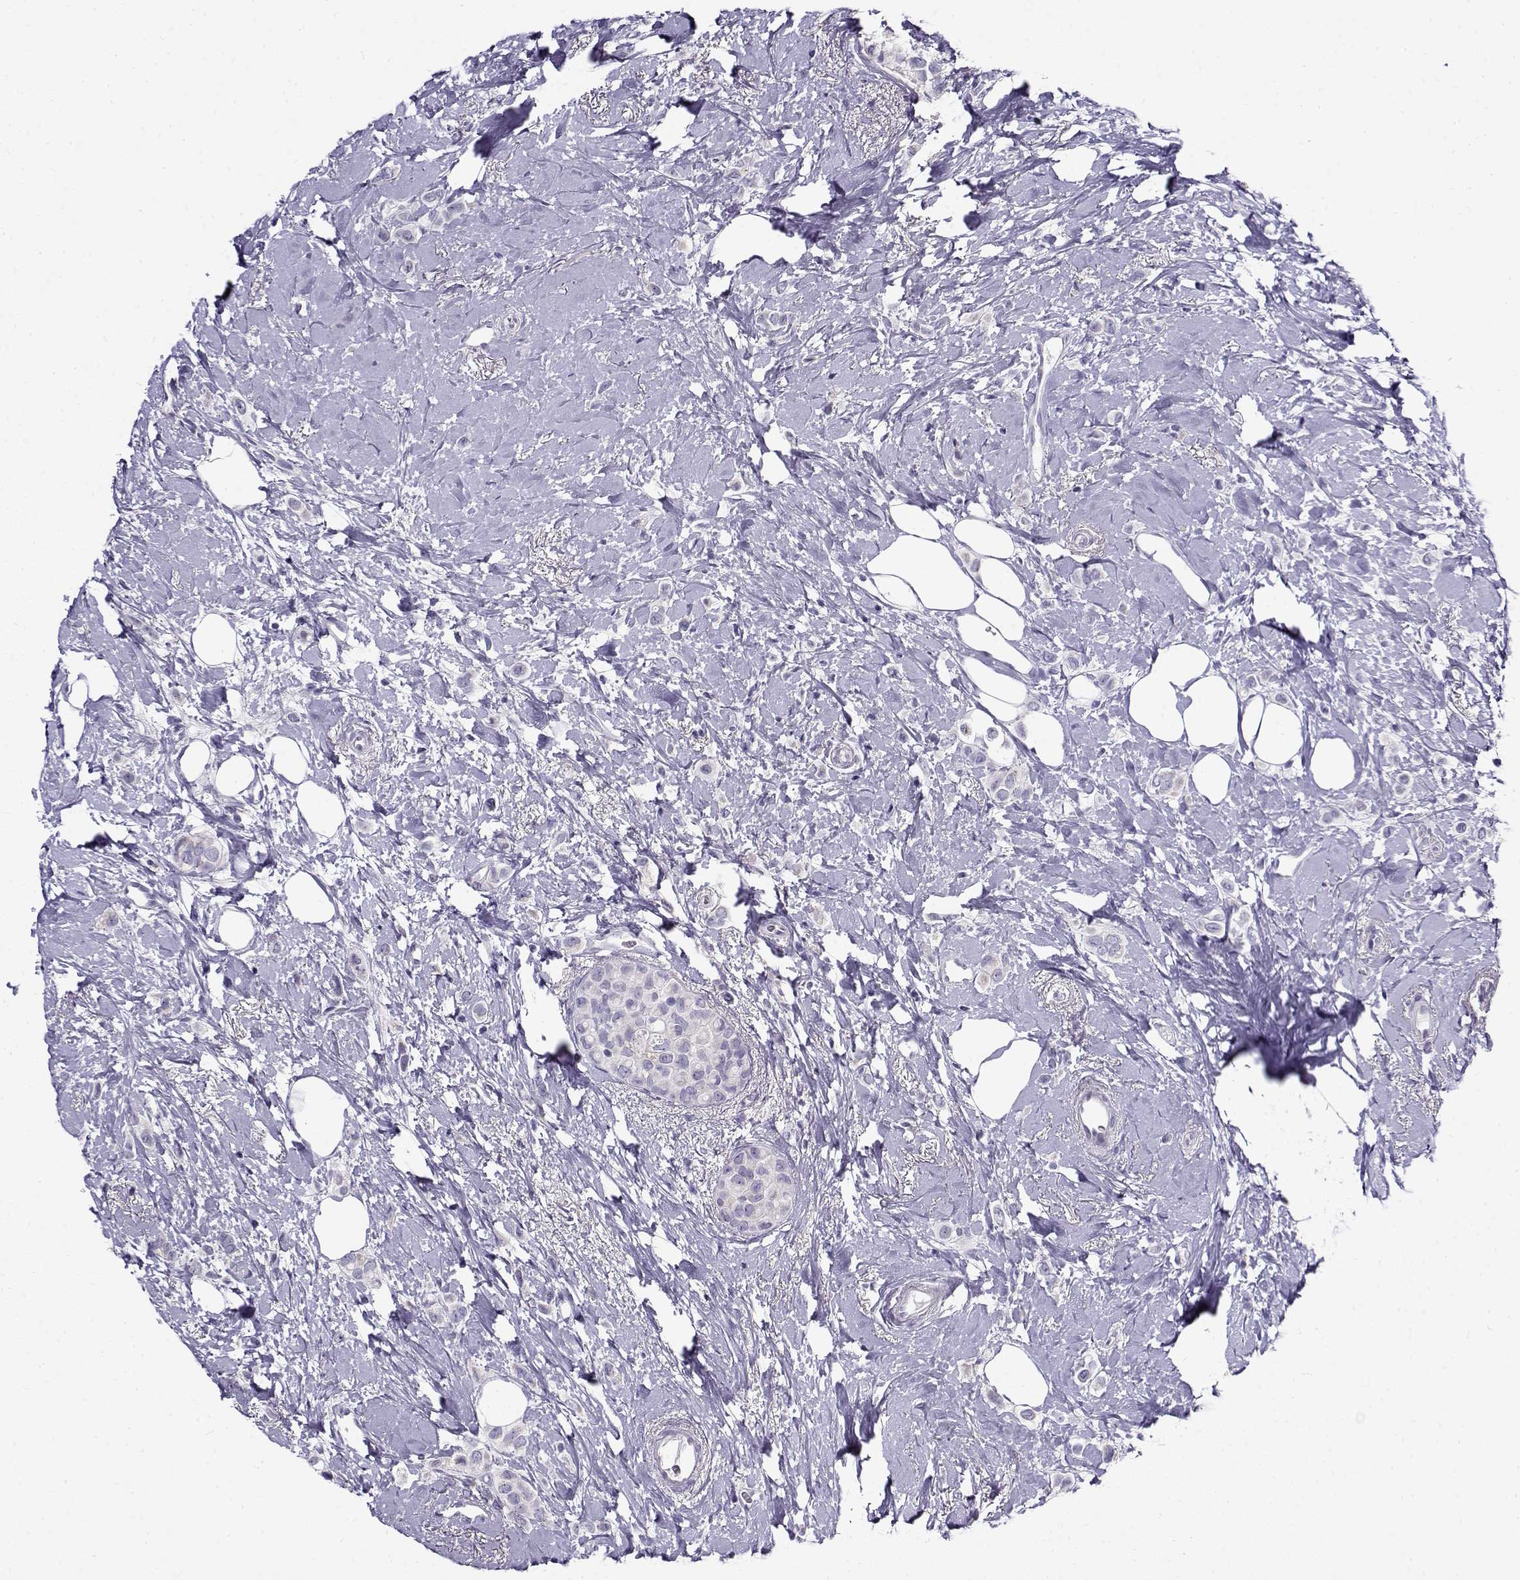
{"staining": {"intensity": "negative", "quantity": "none", "location": "none"}, "tissue": "breast cancer", "cell_type": "Tumor cells", "image_type": "cancer", "snomed": [{"axis": "morphology", "description": "Lobular carcinoma"}, {"axis": "topography", "description": "Breast"}], "caption": "IHC of breast cancer displays no positivity in tumor cells. (DAB immunohistochemistry visualized using brightfield microscopy, high magnification).", "gene": "FEZF1", "patient": {"sex": "female", "age": 66}}